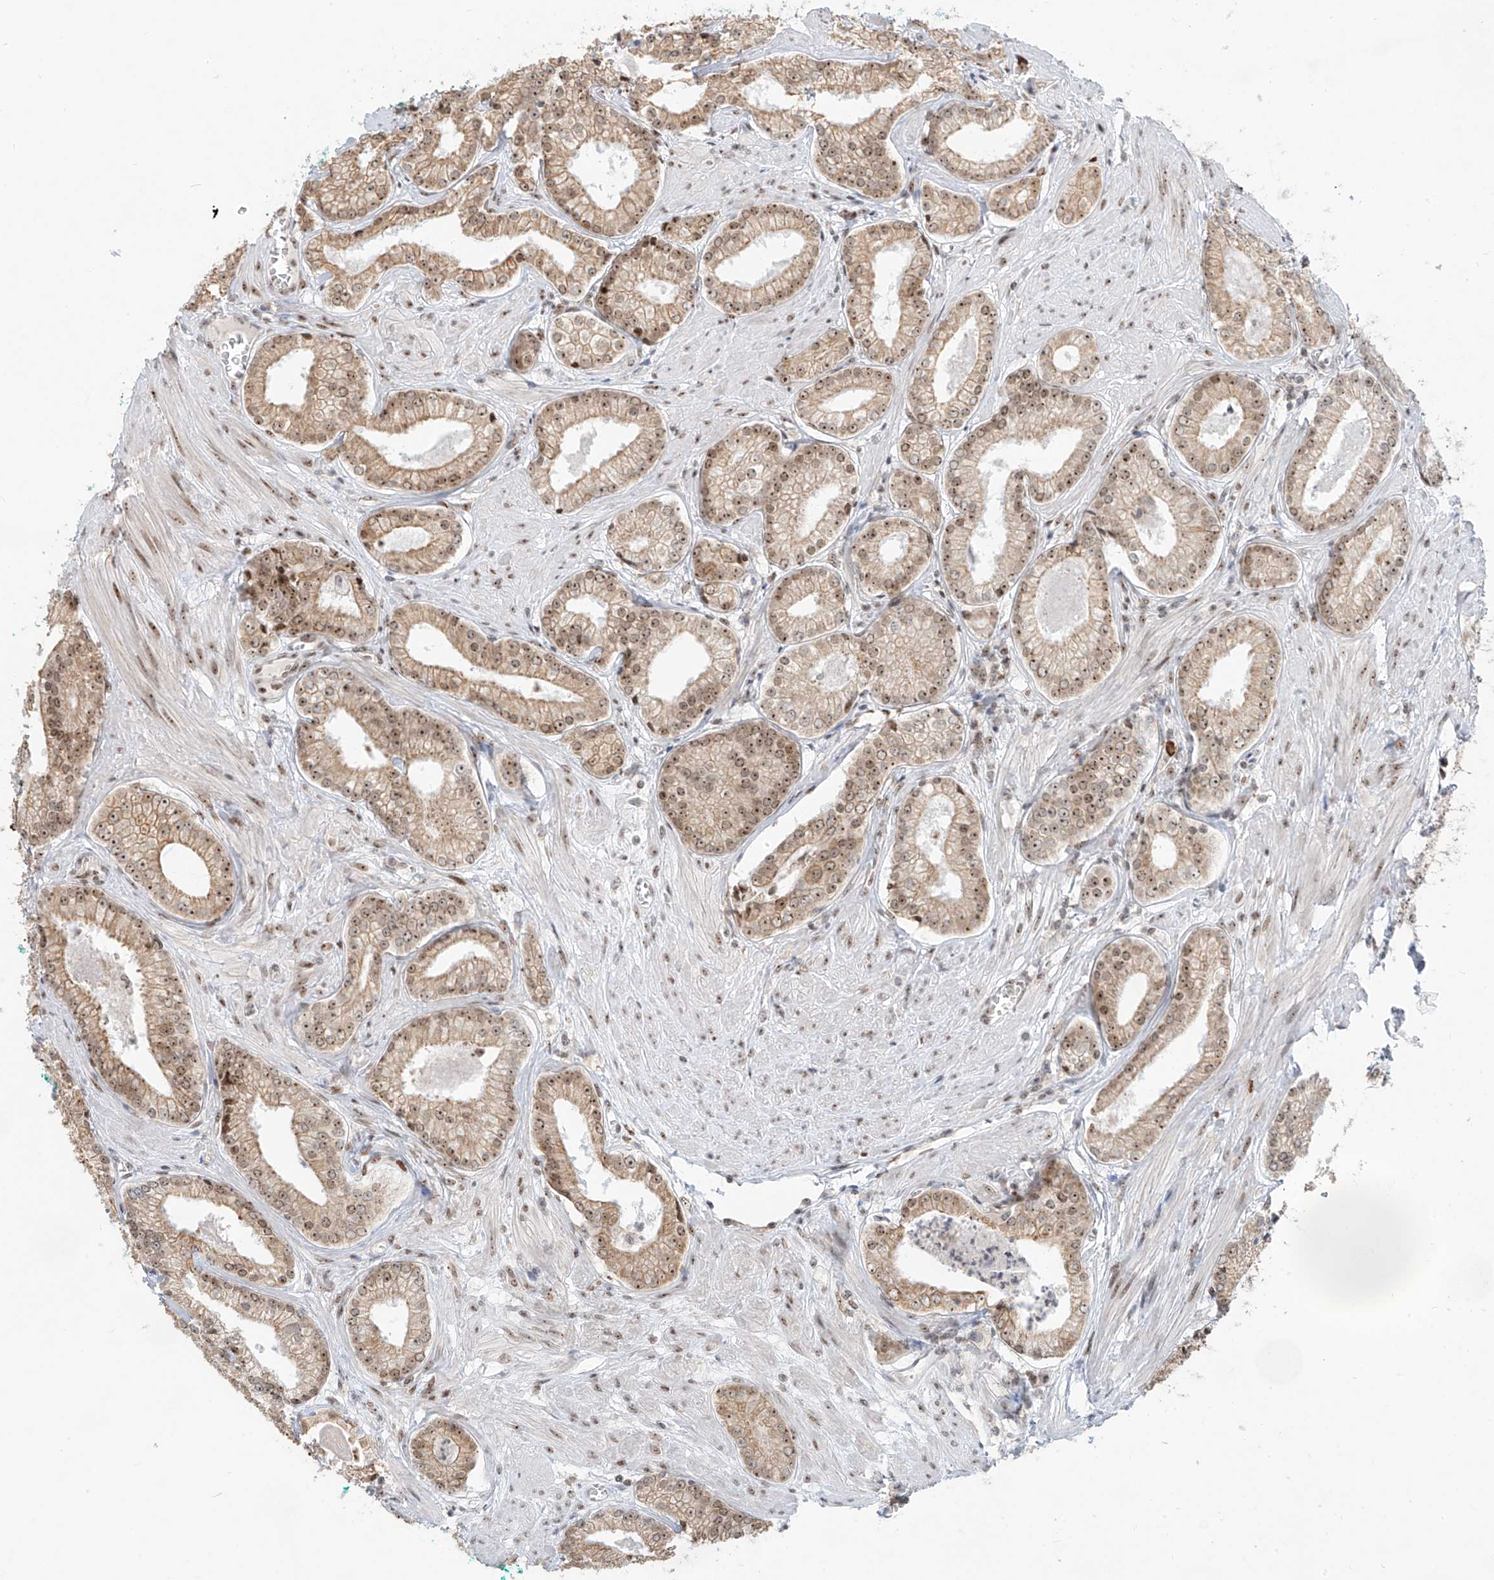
{"staining": {"intensity": "moderate", "quantity": ">75%", "location": "cytoplasmic/membranous,nuclear"}, "tissue": "prostate cancer", "cell_type": "Tumor cells", "image_type": "cancer", "snomed": [{"axis": "morphology", "description": "Adenocarcinoma, Low grade"}, {"axis": "topography", "description": "Prostate"}], "caption": "Immunohistochemistry staining of prostate cancer, which demonstrates medium levels of moderate cytoplasmic/membranous and nuclear expression in approximately >75% of tumor cells indicating moderate cytoplasmic/membranous and nuclear protein expression. The staining was performed using DAB (3,3'-diaminobenzidine) (brown) for protein detection and nuclei were counterstained in hematoxylin (blue).", "gene": "ZNF512", "patient": {"sex": "male", "age": 54}}